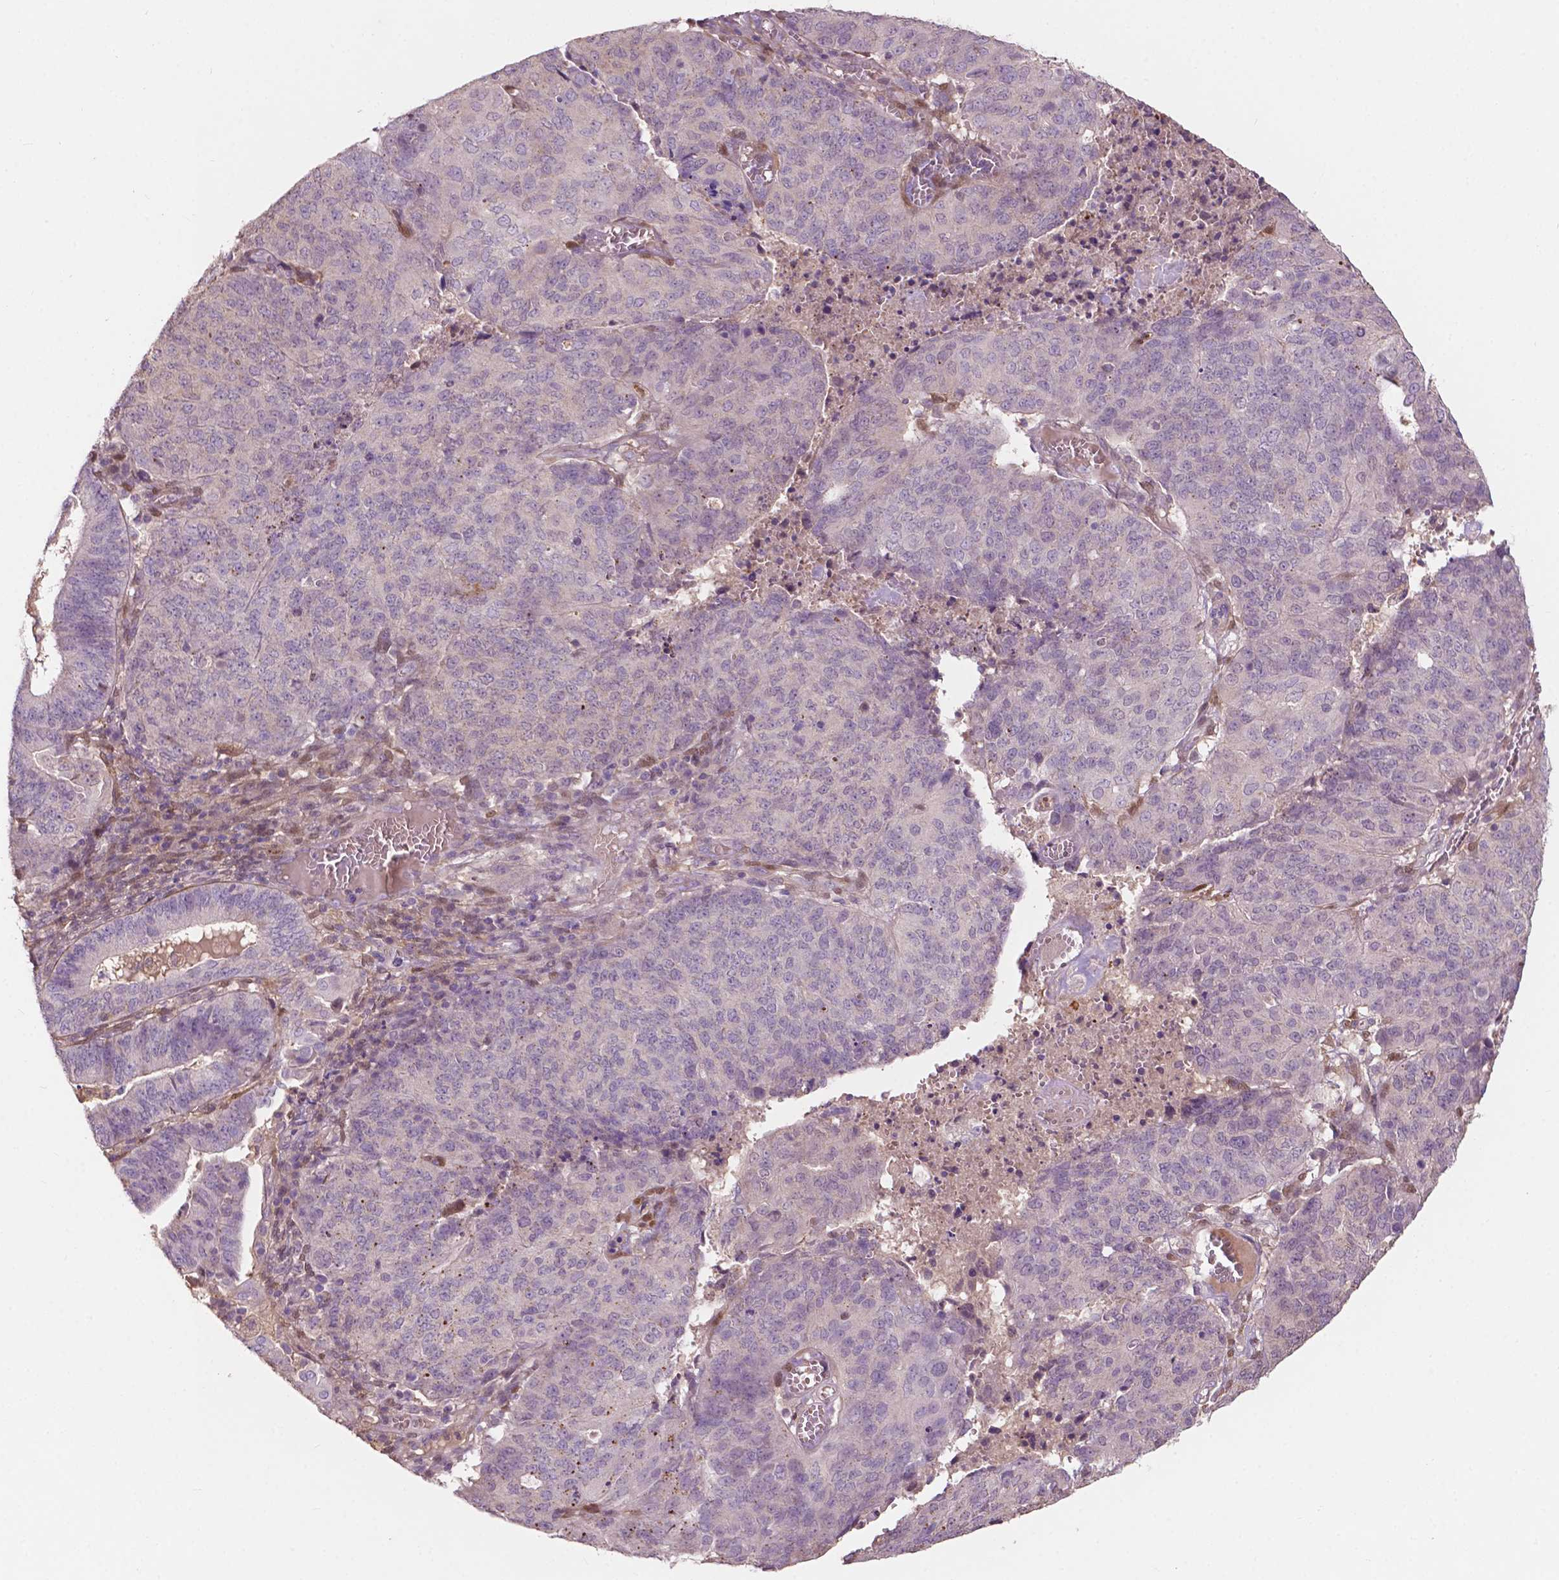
{"staining": {"intensity": "negative", "quantity": "none", "location": "none"}, "tissue": "endometrial cancer", "cell_type": "Tumor cells", "image_type": "cancer", "snomed": [{"axis": "morphology", "description": "Adenocarcinoma, NOS"}, {"axis": "topography", "description": "Endometrium"}], "caption": "A high-resolution image shows IHC staining of endometrial cancer, which displays no significant staining in tumor cells.", "gene": "GPR37", "patient": {"sex": "female", "age": 82}}